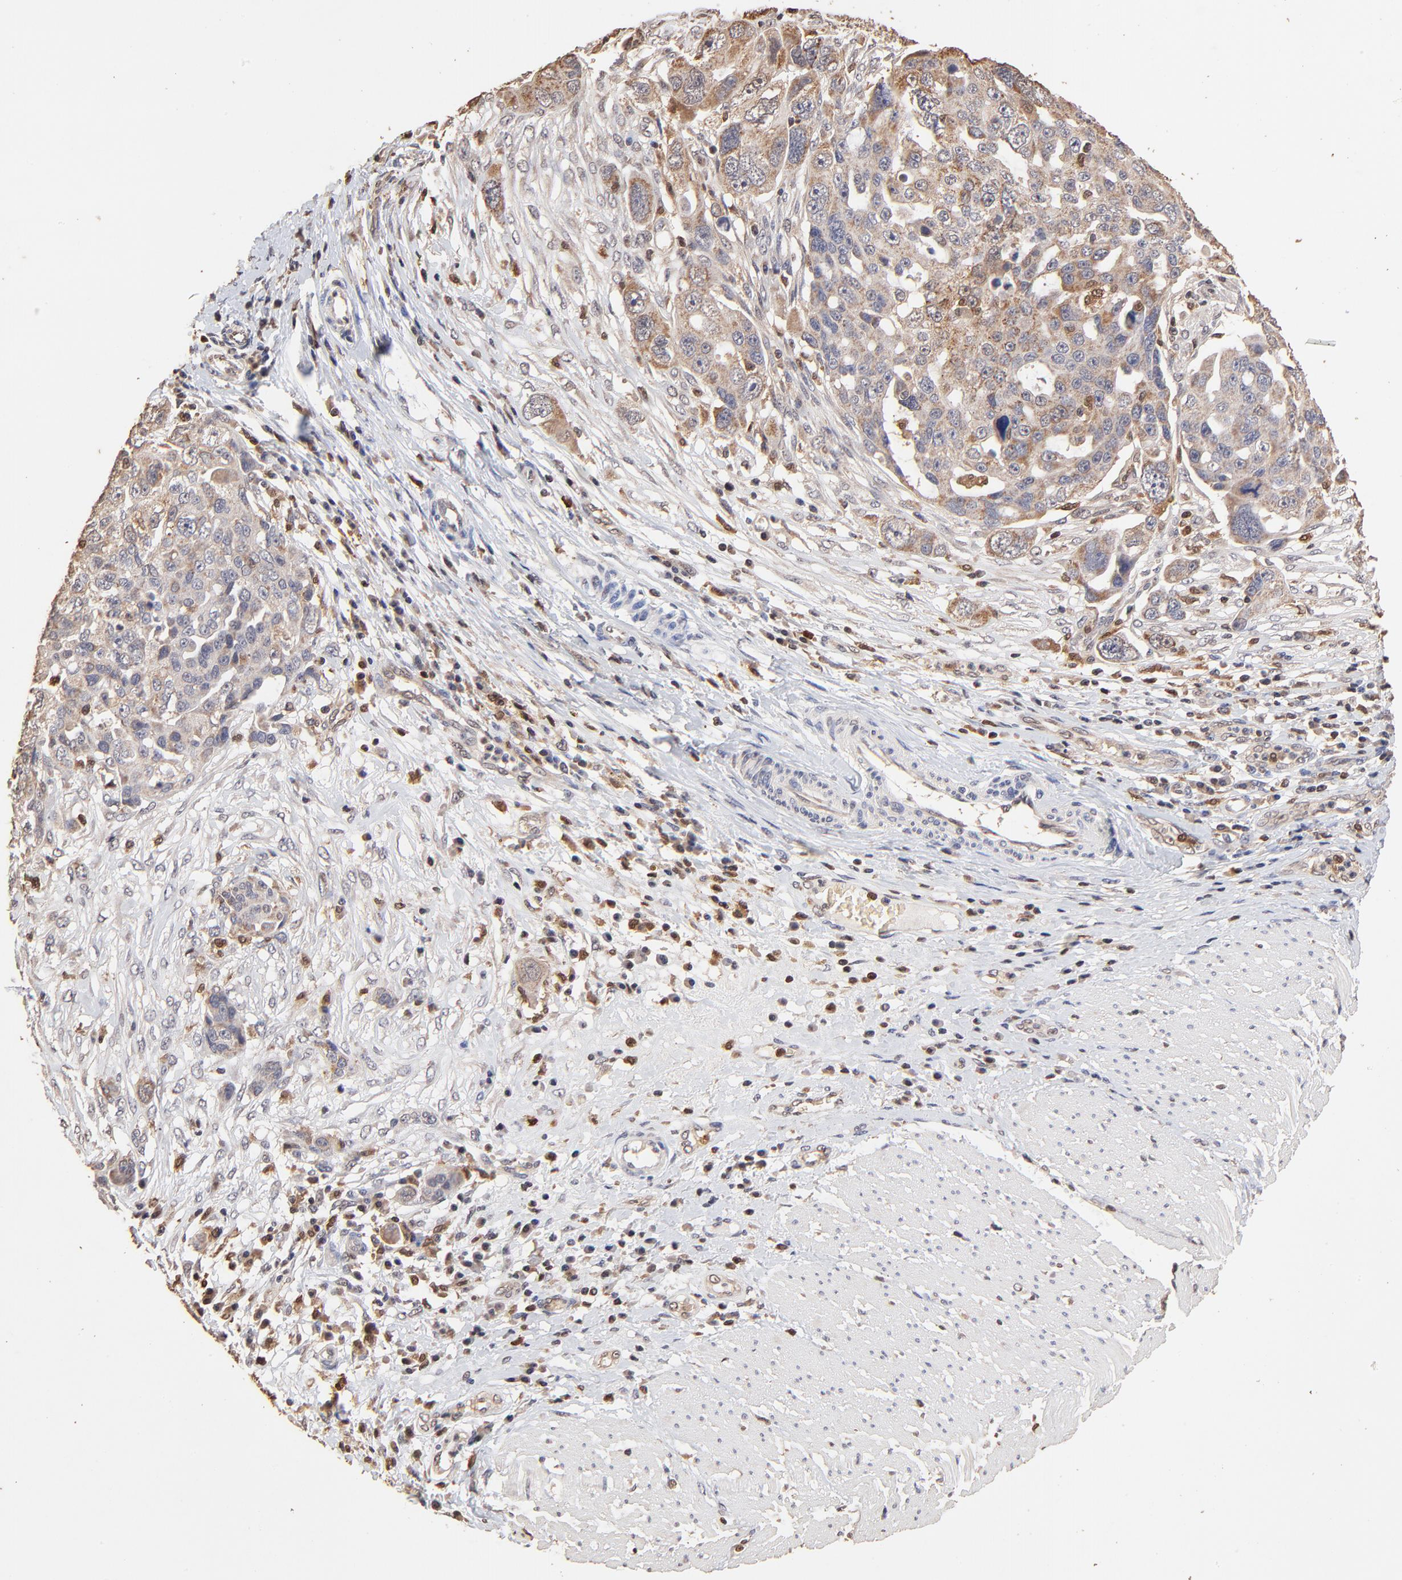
{"staining": {"intensity": "moderate", "quantity": ">75%", "location": "cytoplasmic/membranous"}, "tissue": "ovarian cancer", "cell_type": "Tumor cells", "image_type": "cancer", "snomed": [{"axis": "morphology", "description": "Carcinoma, endometroid"}, {"axis": "topography", "description": "Ovary"}], "caption": "Protein analysis of ovarian cancer tissue demonstrates moderate cytoplasmic/membranous staining in approximately >75% of tumor cells. (IHC, brightfield microscopy, high magnification).", "gene": "CASP1", "patient": {"sex": "female", "age": 75}}